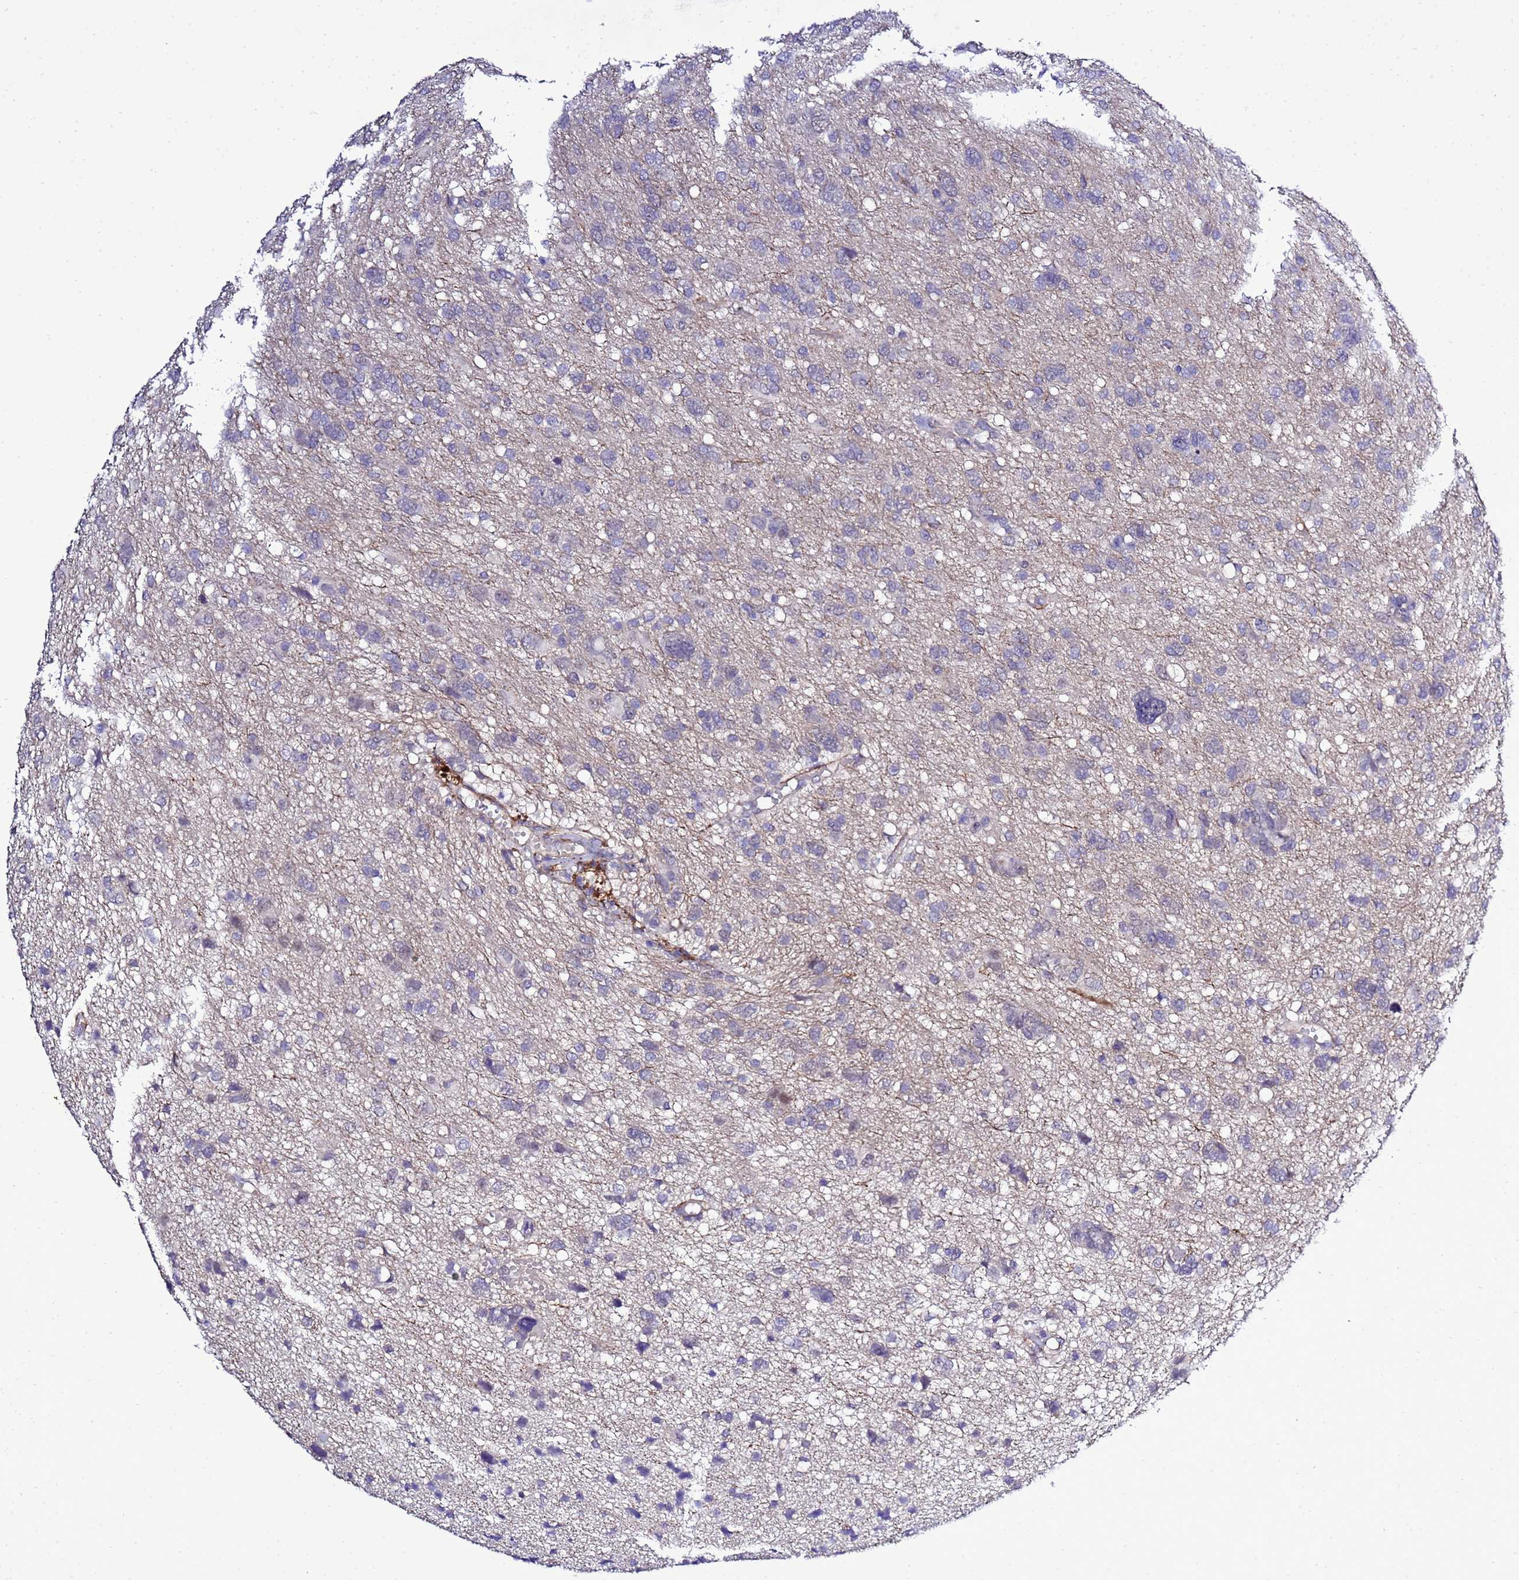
{"staining": {"intensity": "negative", "quantity": "none", "location": "none"}, "tissue": "glioma", "cell_type": "Tumor cells", "image_type": "cancer", "snomed": [{"axis": "morphology", "description": "Glioma, malignant, High grade"}, {"axis": "topography", "description": "Brain"}], "caption": "Immunohistochemical staining of human malignant high-grade glioma demonstrates no significant staining in tumor cells.", "gene": "GZF1", "patient": {"sex": "female", "age": 59}}